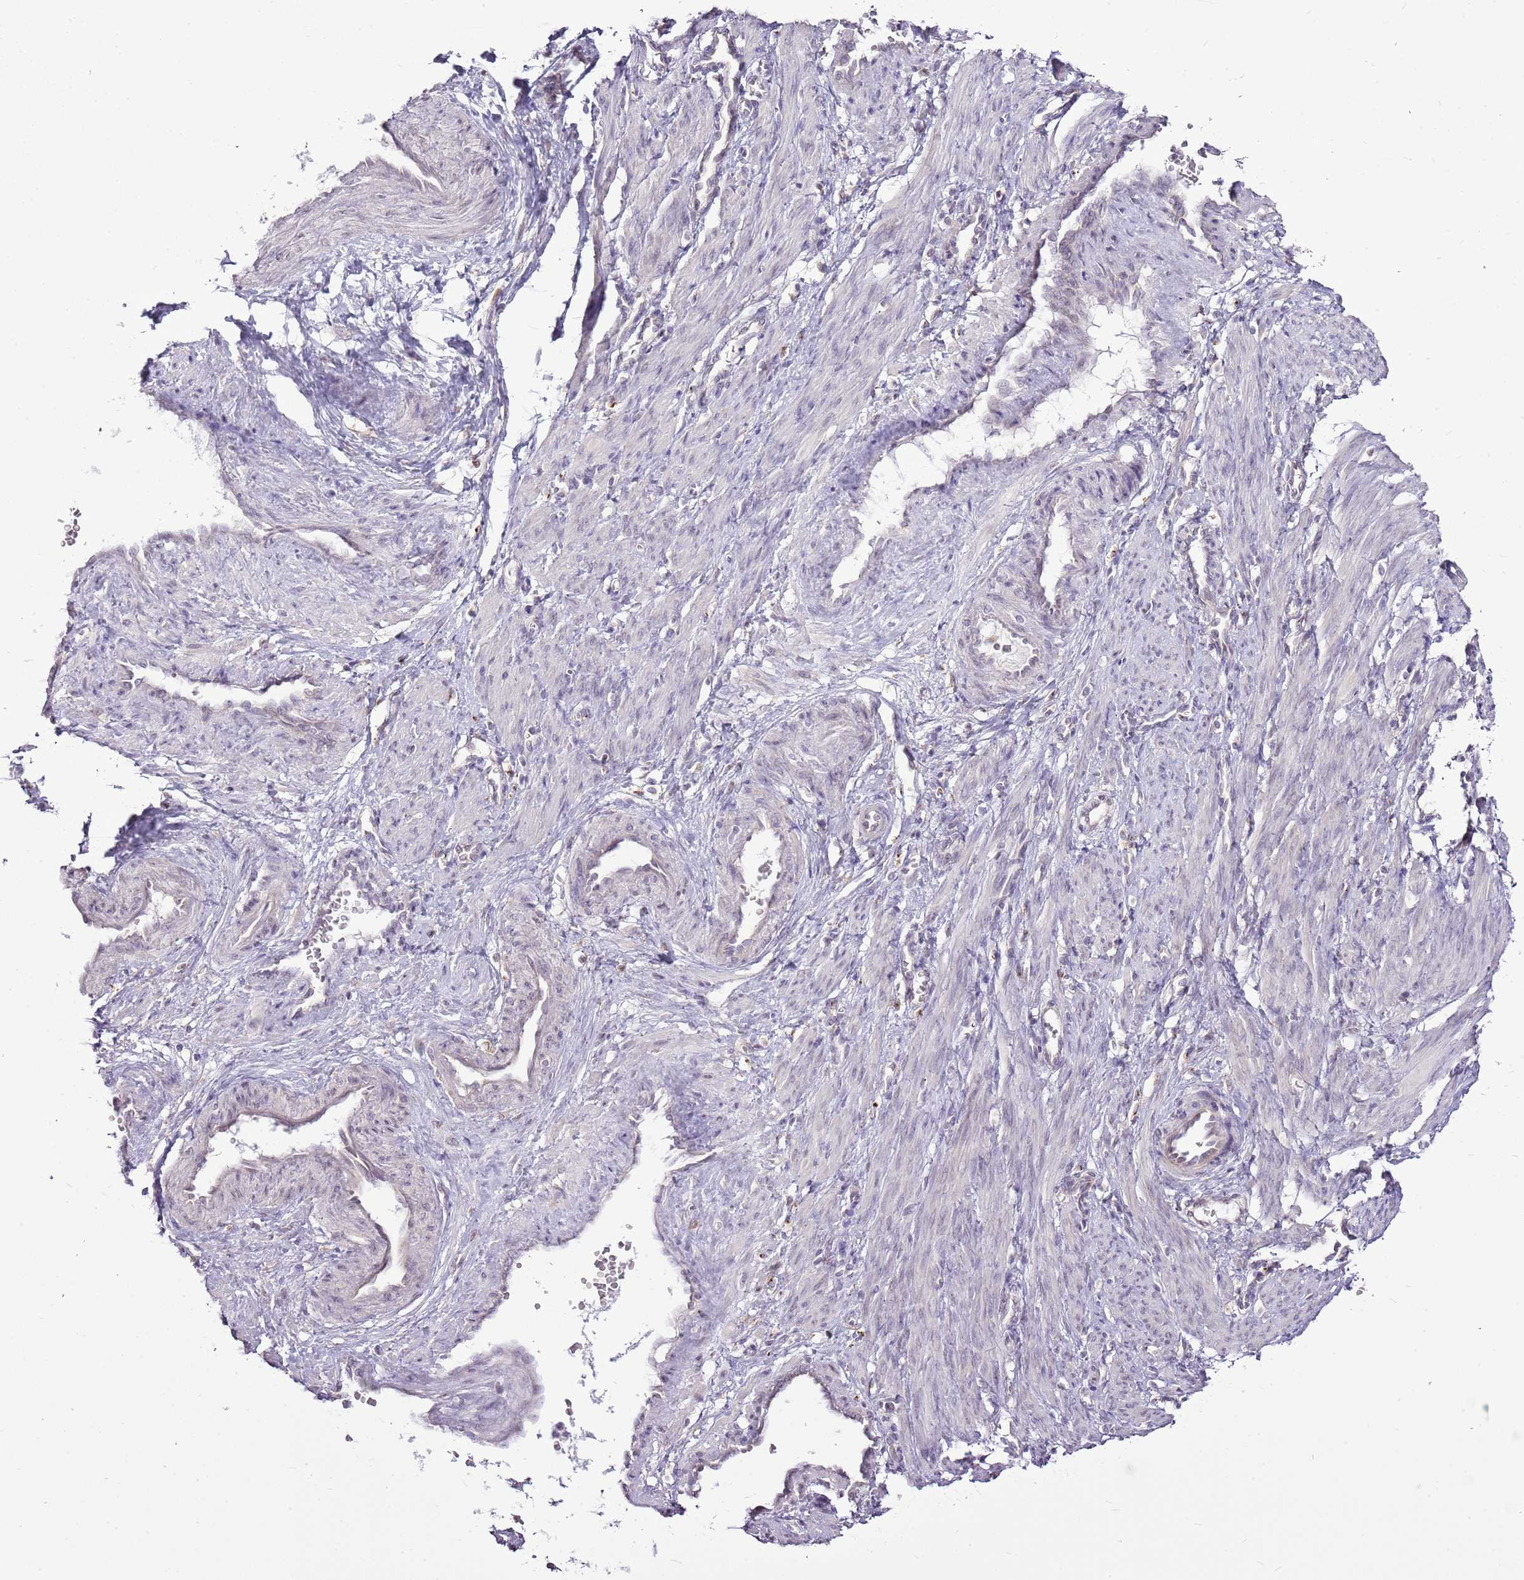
{"staining": {"intensity": "negative", "quantity": "none", "location": "none"}, "tissue": "smooth muscle", "cell_type": "Smooth muscle cells", "image_type": "normal", "snomed": [{"axis": "morphology", "description": "Normal tissue, NOS"}, {"axis": "topography", "description": "Endometrium"}], "caption": "Immunohistochemical staining of normal smooth muscle demonstrates no significant expression in smooth muscle cells.", "gene": "TMED10", "patient": {"sex": "female", "age": 33}}